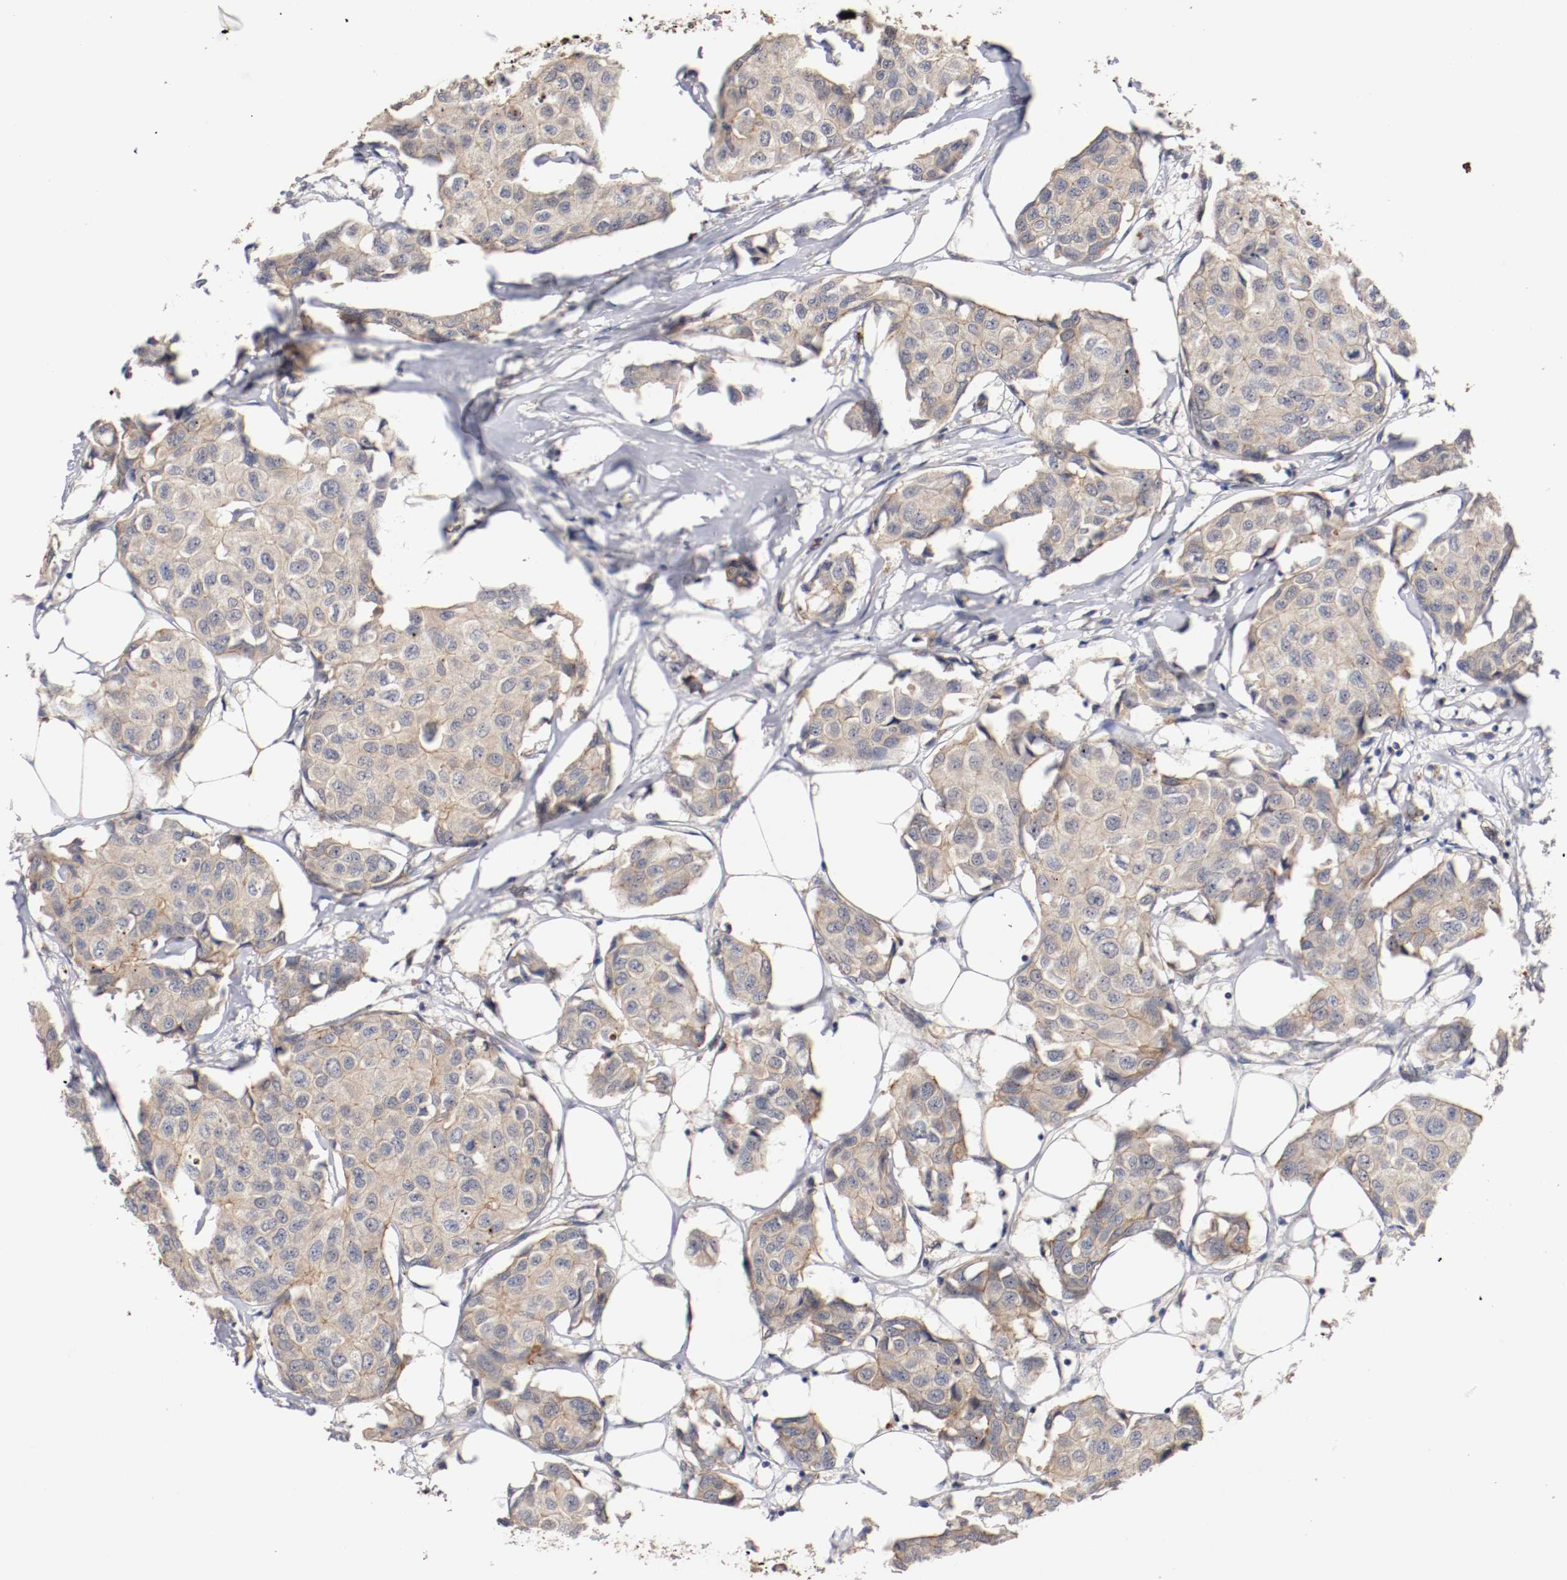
{"staining": {"intensity": "weak", "quantity": ">75%", "location": "cytoplasmic/membranous"}, "tissue": "breast cancer", "cell_type": "Tumor cells", "image_type": "cancer", "snomed": [{"axis": "morphology", "description": "Duct carcinoma"}, {"axis": "topography", "description": "Breast"}], "caption": "Breast invasive ductal carcinoma stained with a brown dye demonstrates weak cytoplasmic/membranous positive positivity in approximately >75% of tumor cells.", "gene": "TYK2", "patient": {"sex": "female", "age": 80}}